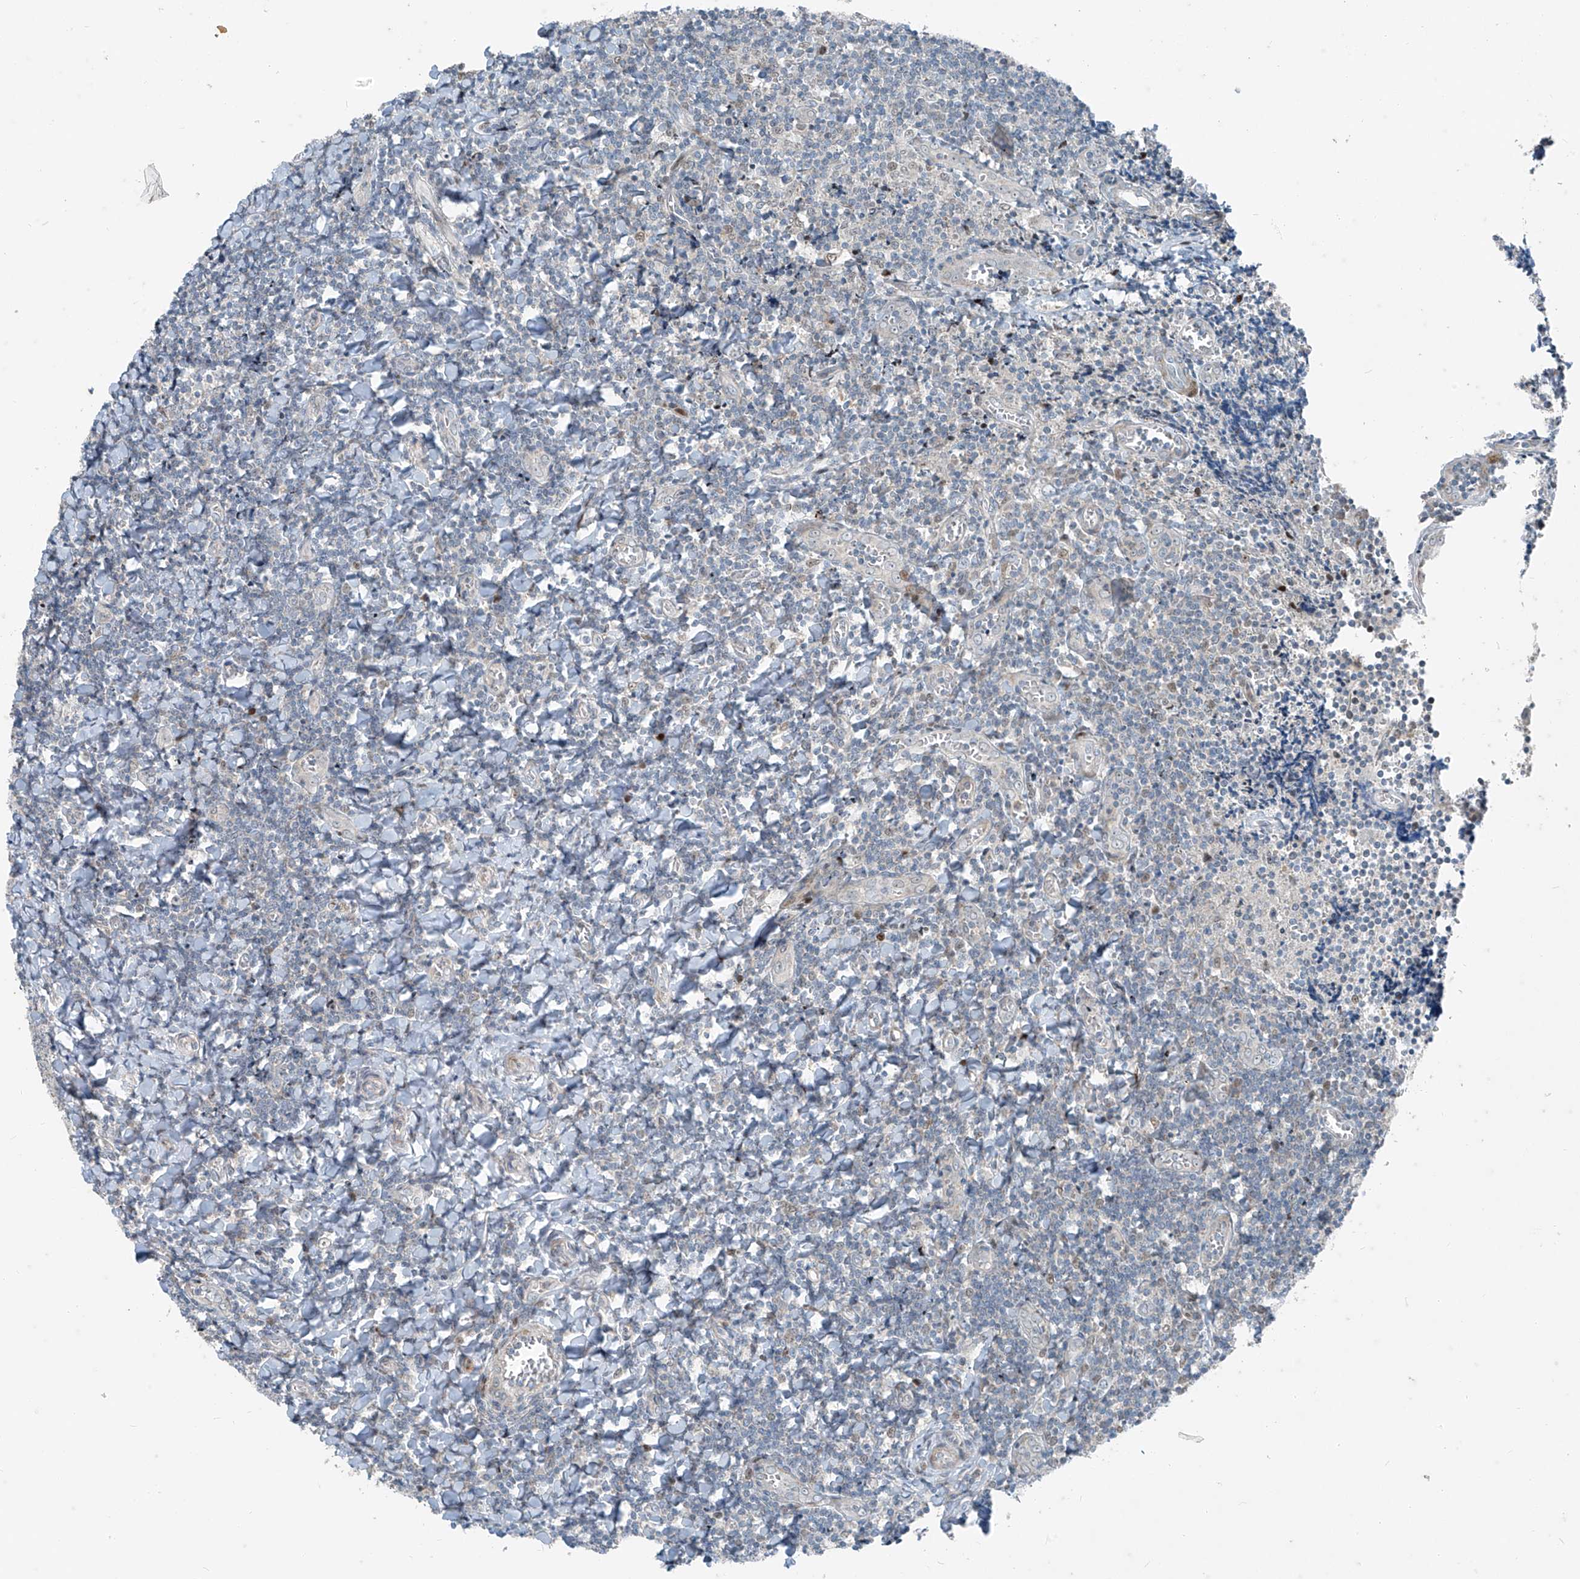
{"staining": {"intensity": "moderate", "quantity": "<25%", "location": "nuclear"}, "tissue": "tonsil", "cell_type": "Germinal center cells", "image_type": "normal", "snomed": [{"axis": "morphology", "description": "Normal tissue, NOS"}, {"axis": "topography", "description": "Tonsil"}], "caption": "IHC of unremarkable human tonsil shows low levels of moderate nuclear positivity in approximately <25% of germinal center cells.", "gene": "PPCS", "patient": {"sex": "male", "age": 27}}